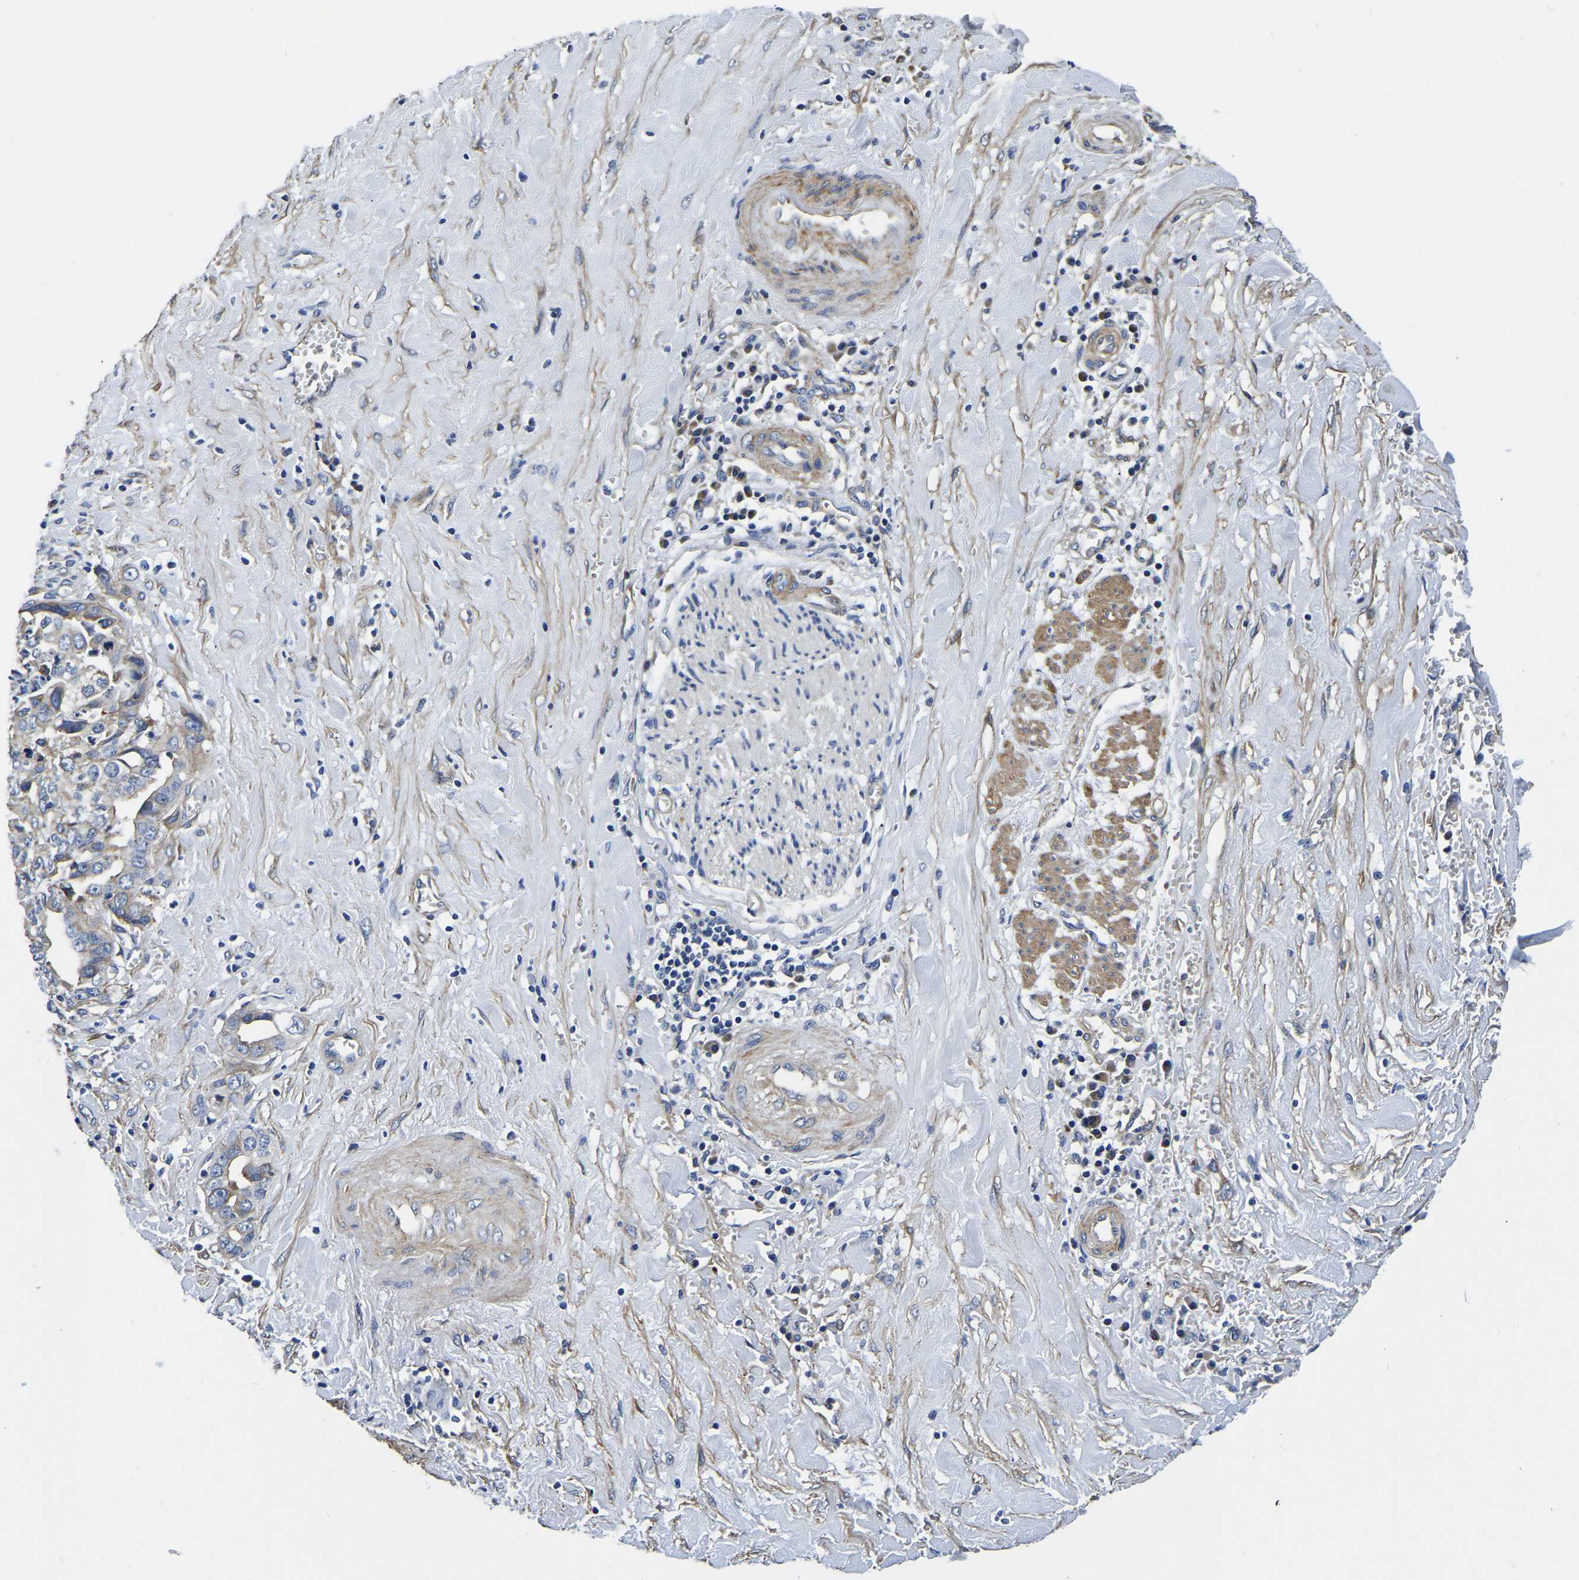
{"staining": {"intensity": "weak", "quantity": "<25%", "location": "cytoplasmic/membranous"}, "tissue": "liver cancer", "cell_type": "Tumor cells", "image_type": "cancer", "snomed": [{"axis": "morphology", "description": "Cholangiocarcinoma"}, {"axis": "topography", "description": "Liver"}], "caption": "Immunohistochemistry (IHC) histopathology image of liver cancer stained for a protein (brown), which exhibits no positivity in tumor cells.", "gene": "KCTD17", "patient": {"sex": "female", "age": 79}}